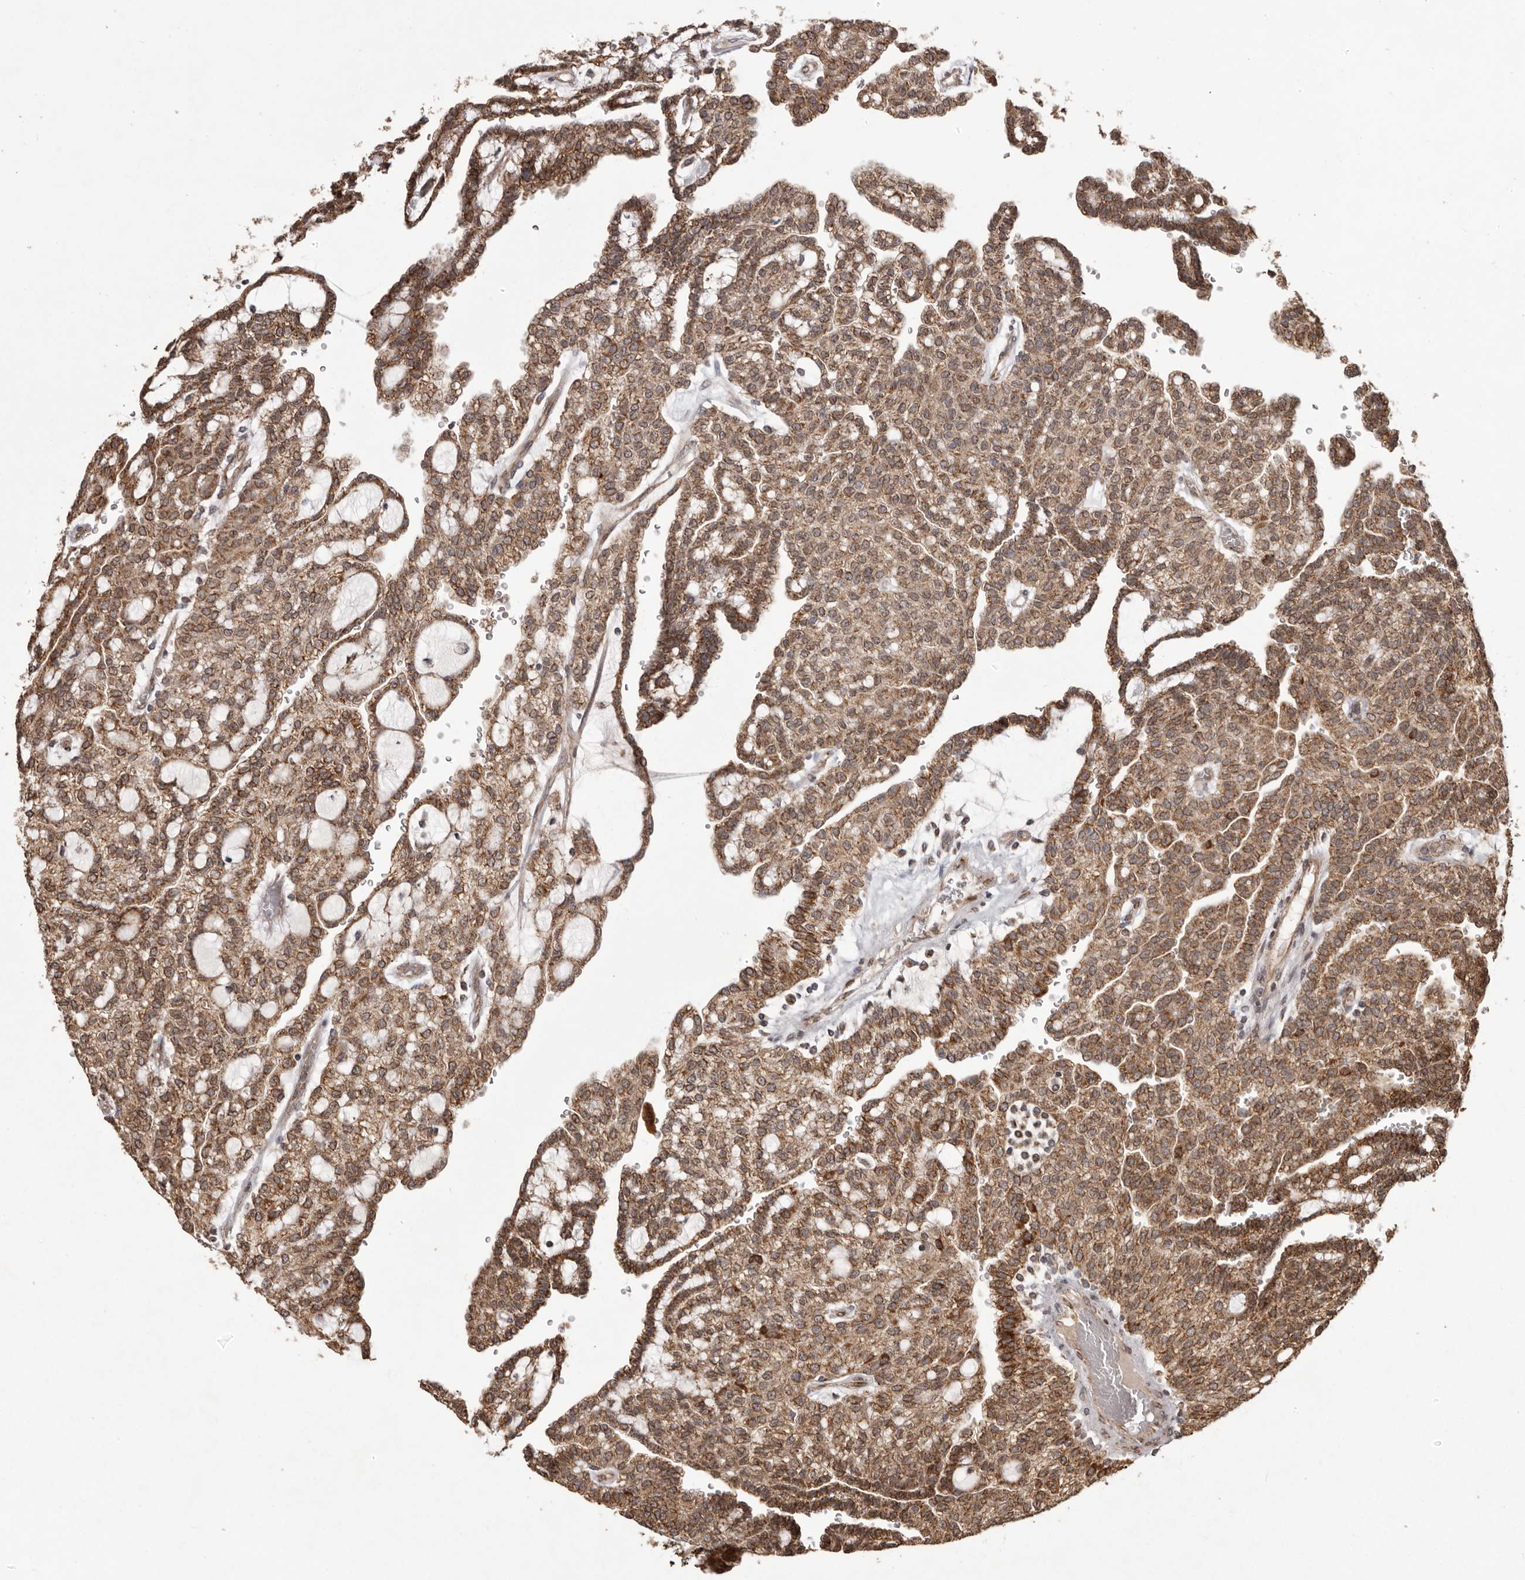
{"staining": {"intensity": "moderate", "quantity": ">75%", "location": "cytoplasmic/membranous"}, "tissue": "renal cancer", "cell_type": "Tumor cells", "image_type": "cancer", "snomed": [{"axis": "morphology", "description": "Adenocarcinoma, NOS"}, {"axis": "topography", "description": "Kidney"}], "caption": "Tumor cells show medium levels of moderate cytoplasmic/membranous expression in approximately >75% of cells in adenocarcinoma (renal). (Stains: DAB in brown, nuclei in blue, Microscopy: brightfield microscopy at high magnification).", "gene": "CHRM2", "patient": {"sex": "male", "age": 63}}